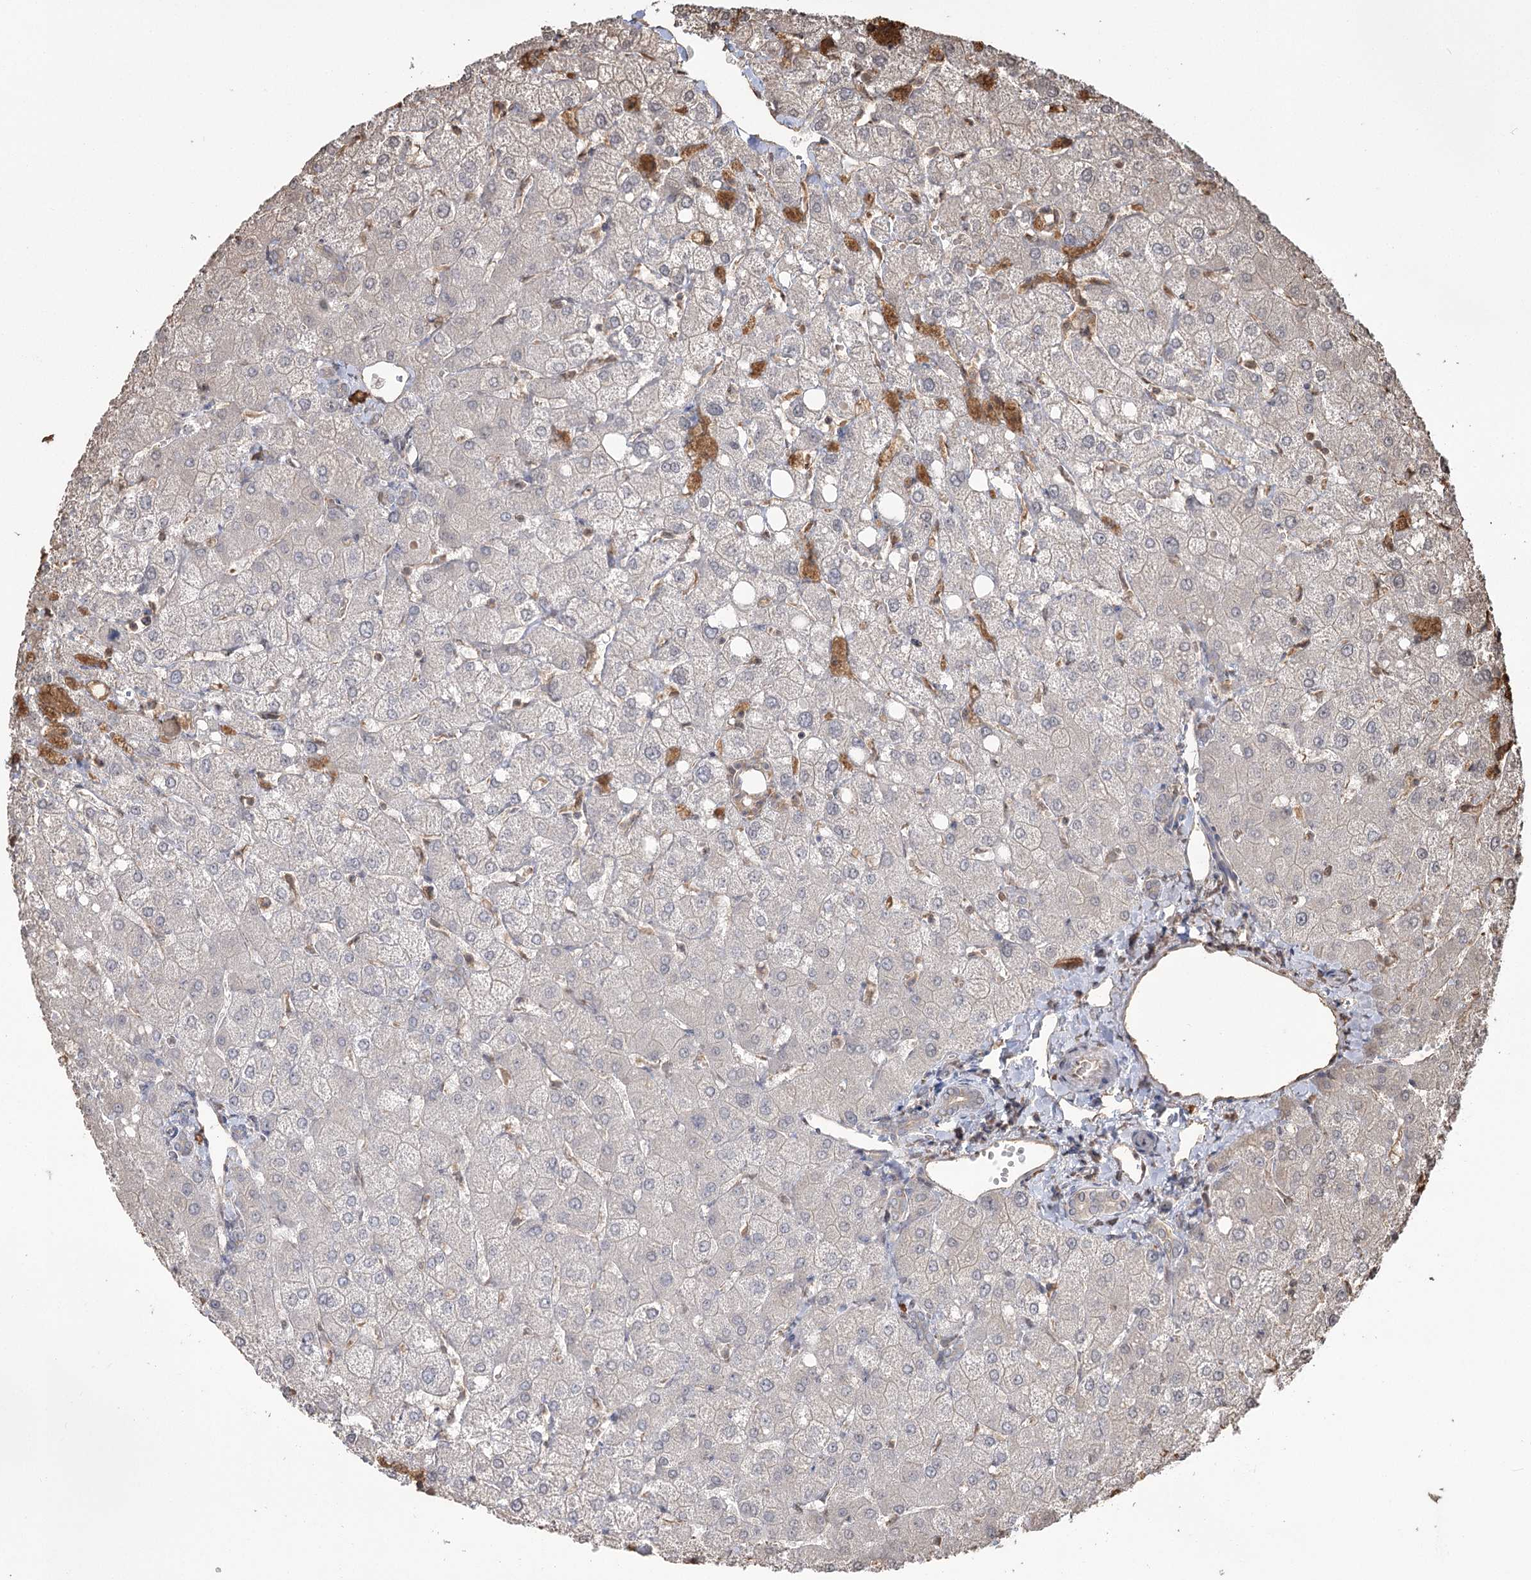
{"staining": {"intensity": "weak", "quantity": ">75%", "location": "cytoplasmic/membranous"}, "tissue": "liver", "cell_type": "Cholangiocytes", "image_type": "normal", "snomed": [{"axis": "morphology", "description": "Normal tissue, NOS"}, {"axis": "topography", "description": "Liver"}], "caption": "IHC of unremarkable human liver exhibits low levels of weak cytoplasmic/membranous staining in approximately >75% of cholangiocytes.", "gene": "PLCH1", "patient": {"sex": "female", "age": 54}}